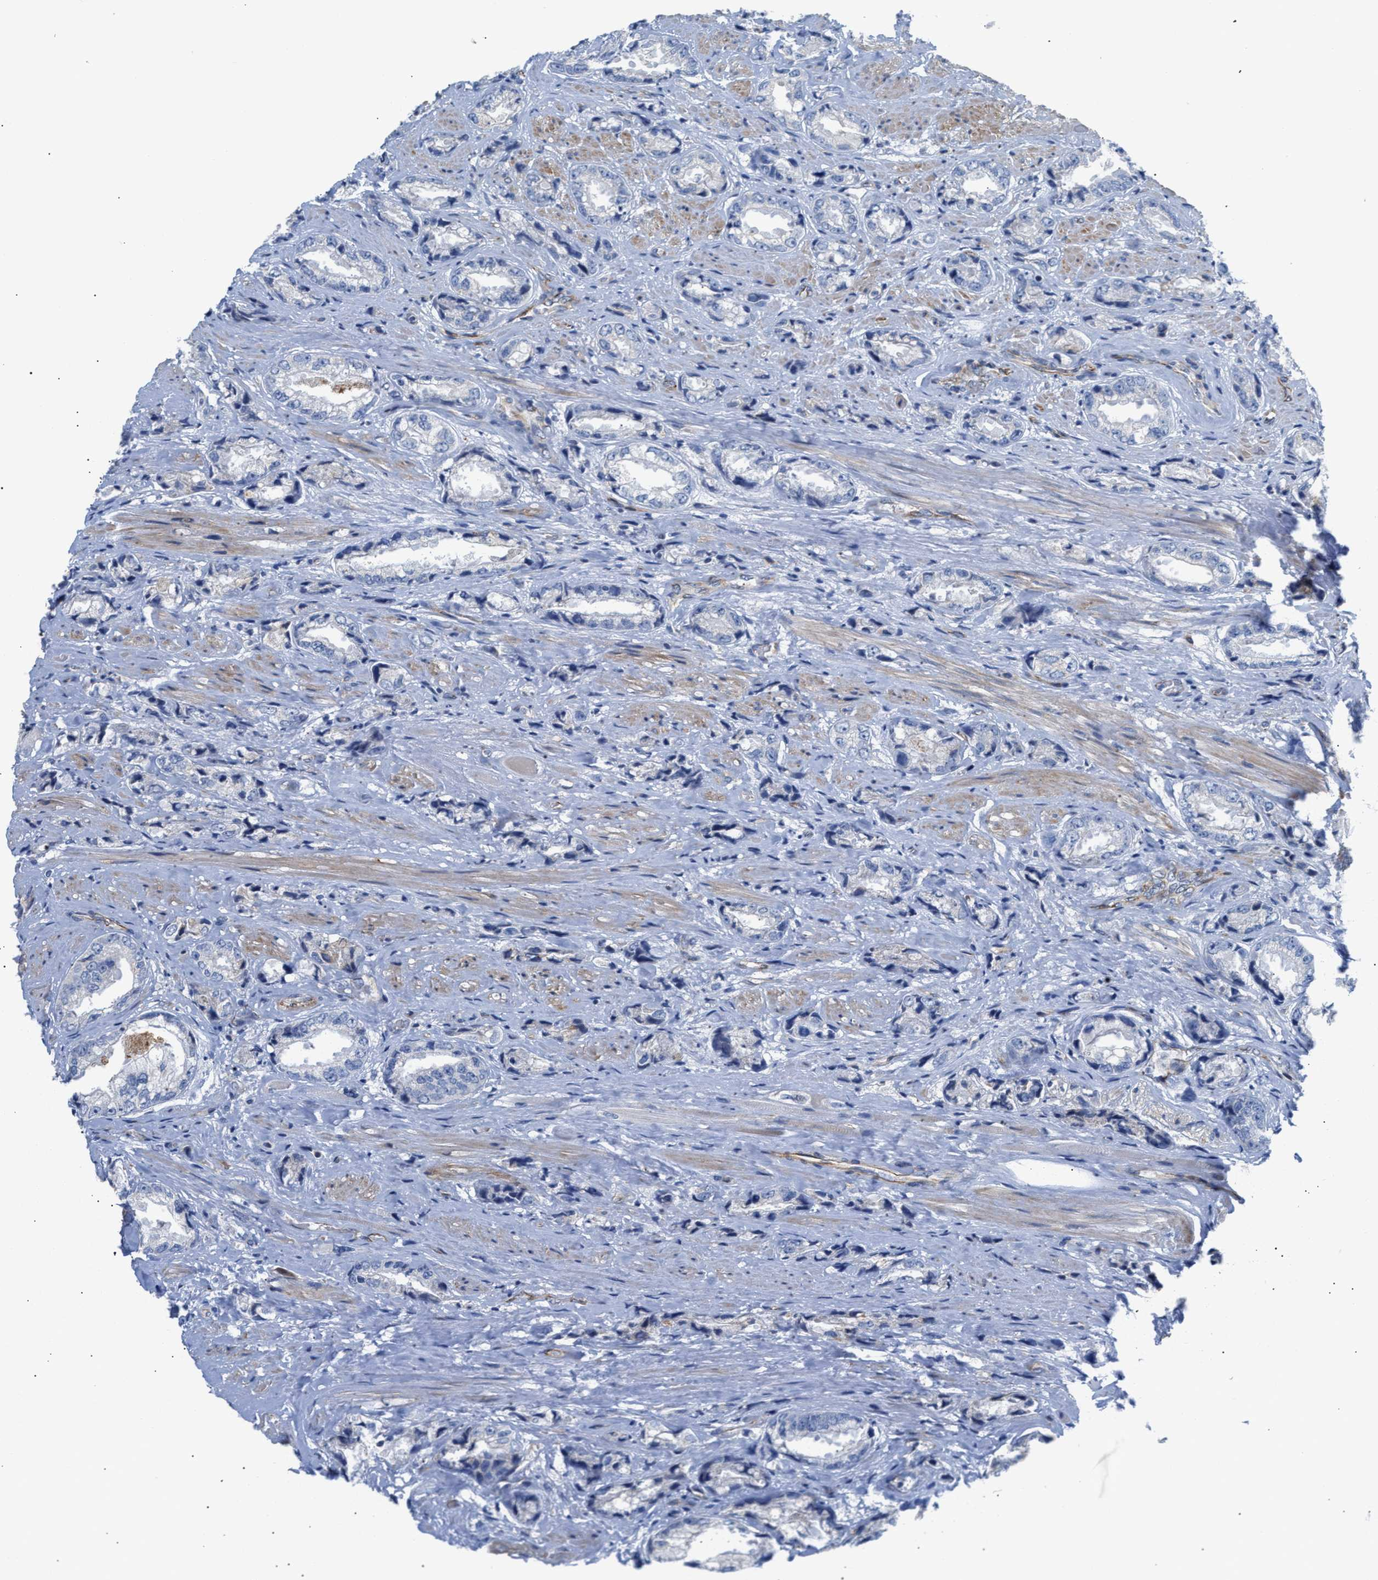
{"staining": {"intensity": "negative", "quantity": "none", "location": "none"}, "tissue": "prostate cancer", "cell_type": "Tumor cells", "image_type": "cancer", "snomed": [{"axis": "morphology", "description": "Adenocarcinoma, High grade"}, {"axis": "topography", "description": "Prostate"}], "caption": "Photomicrograph shows no protein positivity in tumor cells of high-grade adenocarcinoma (prostate) tissue.", "gene": "TFPI", "patient": {"sex": "male", "age": 61}}